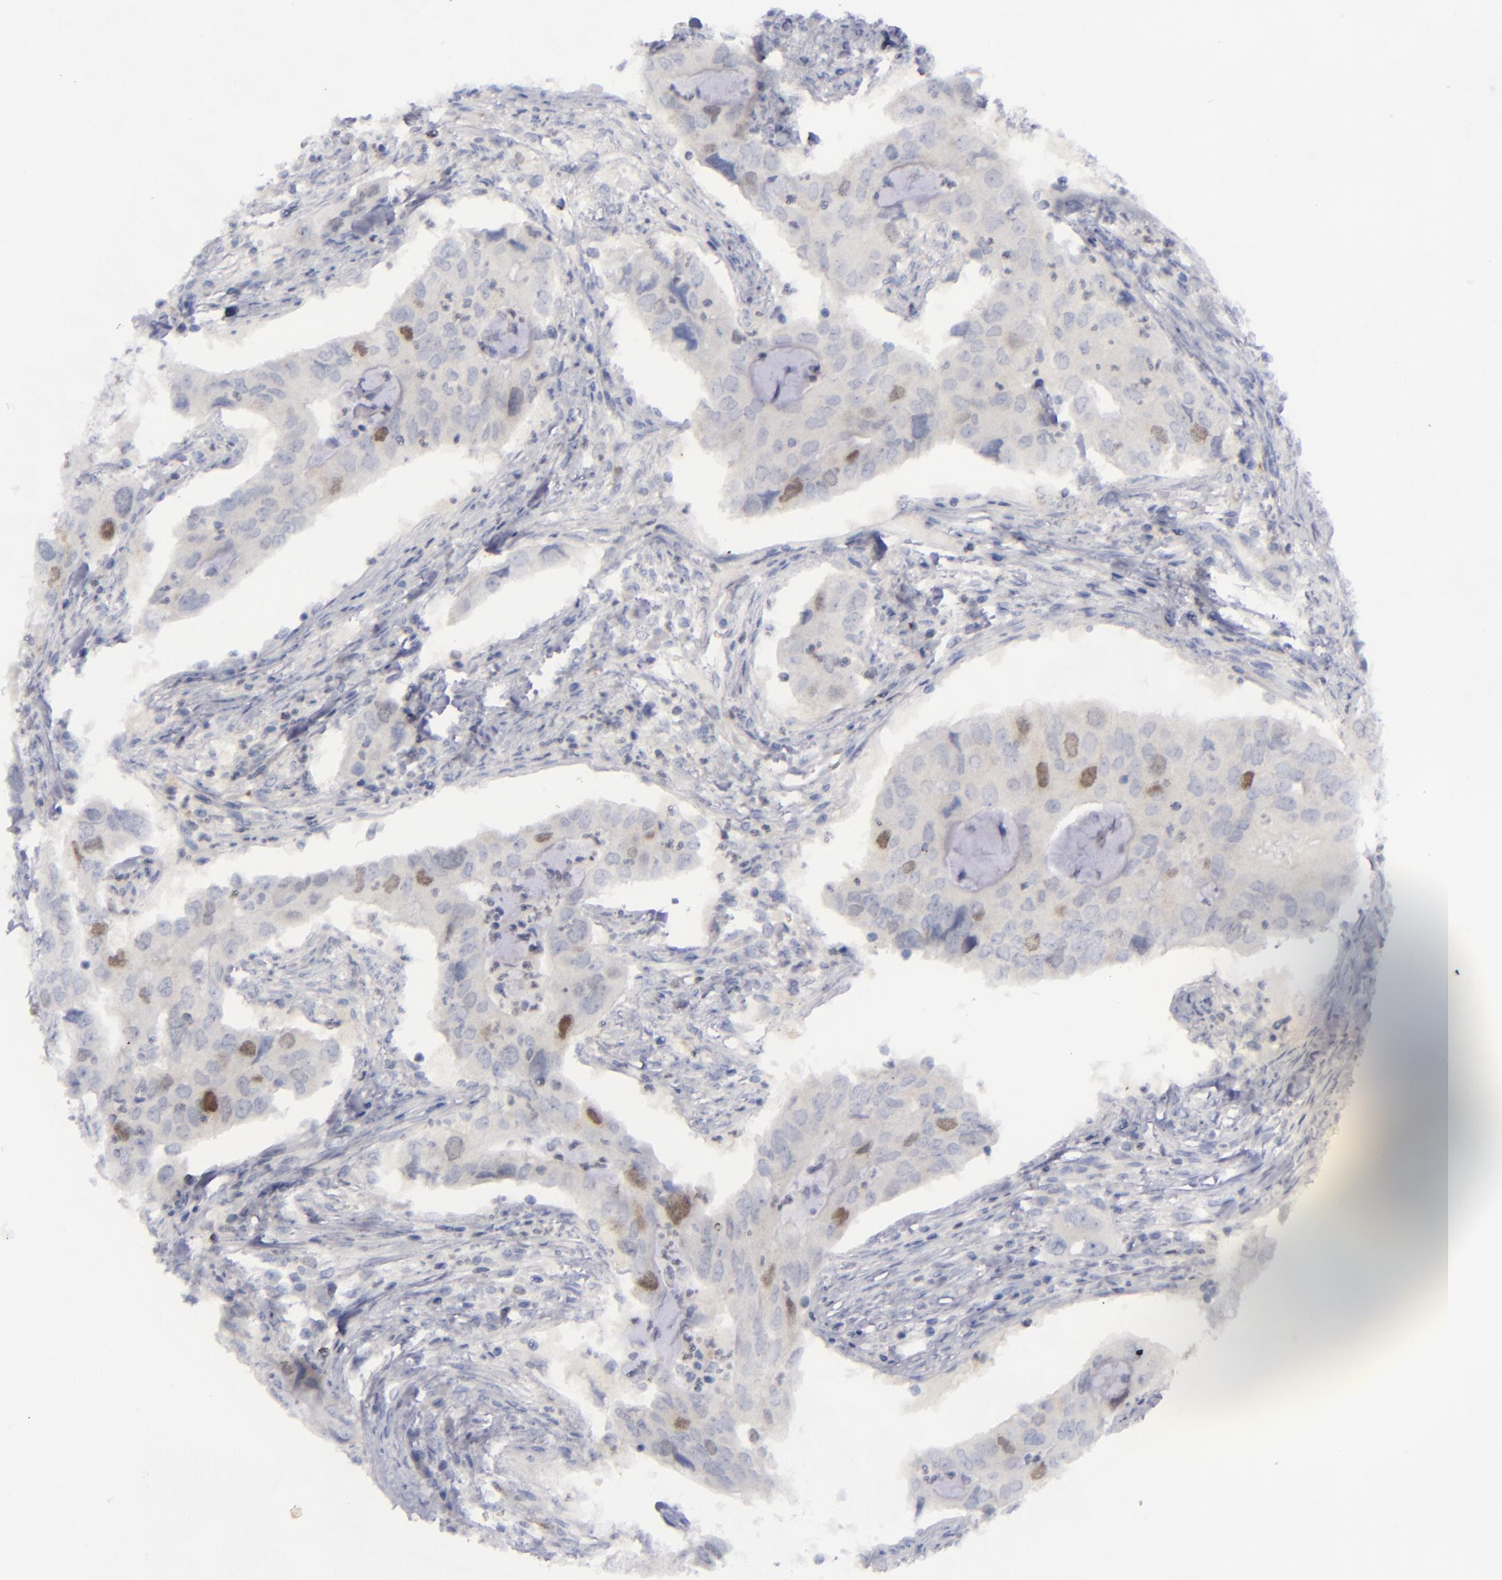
{"staining": {"intensity": "moderate", "quantity": "<25%", "location": "cytoplasmic/membranous,nuclear"}, "tissue": "lung cancer", "cell_type": "Tumor cells", "image_type": "cancer", "snomed": [{"axis": "morphology", "description": "Adenocarcinoma, NOS"}, {"axis": "topography", "description": "Lung"}], "caption": "A low amount of moderate cytoplasmic/membranous and nuclear positivity is present in about <25% of tumor cells in adenocarcinoma (lung) tissue.", "gene": "AURKA", "patient": {"sex": "male", "age": 48}}